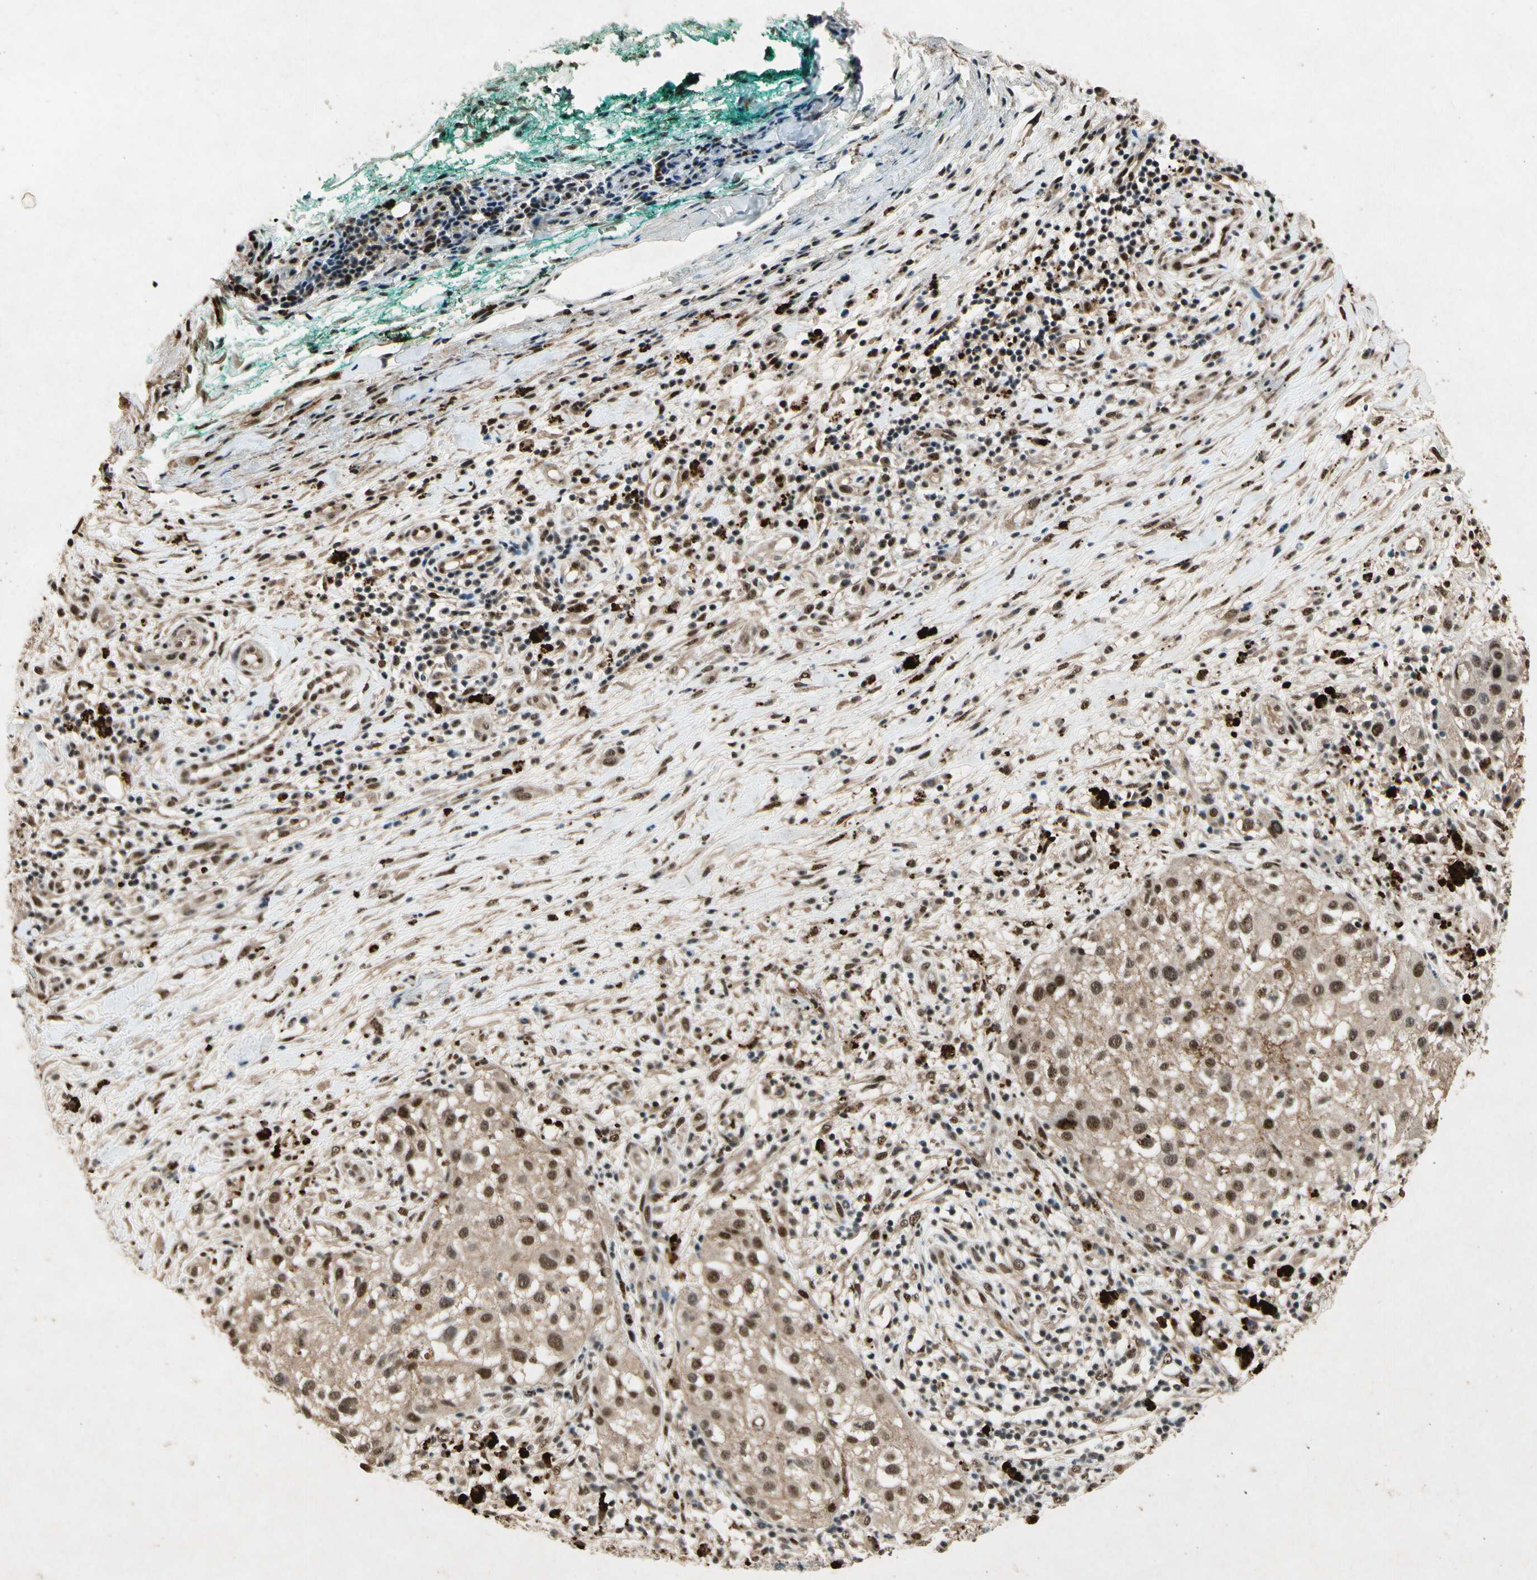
{"staining": {"intensity": "moderate", "quantity": ">75%", "location": "cytoplasmic/membranous,nuclear"}, "tissue": "melanoma", "cell_type": "Tumor cells", "image_type": "cancer", "snomed": [{"axis": "morphology", "description": "Necrosis, NOS"}, {"axis": "morphology", "description": "Malignant melanoma, NOS"}, {"axis": "topography", "description": "Skin"}], "caption": "Moderate cytoplasmic/membranous and nuclear protein positivity is present in about >75% of tumor cells in melanoma.", "gene": "PML", "patient": {"sex": "female", "age": 87}}